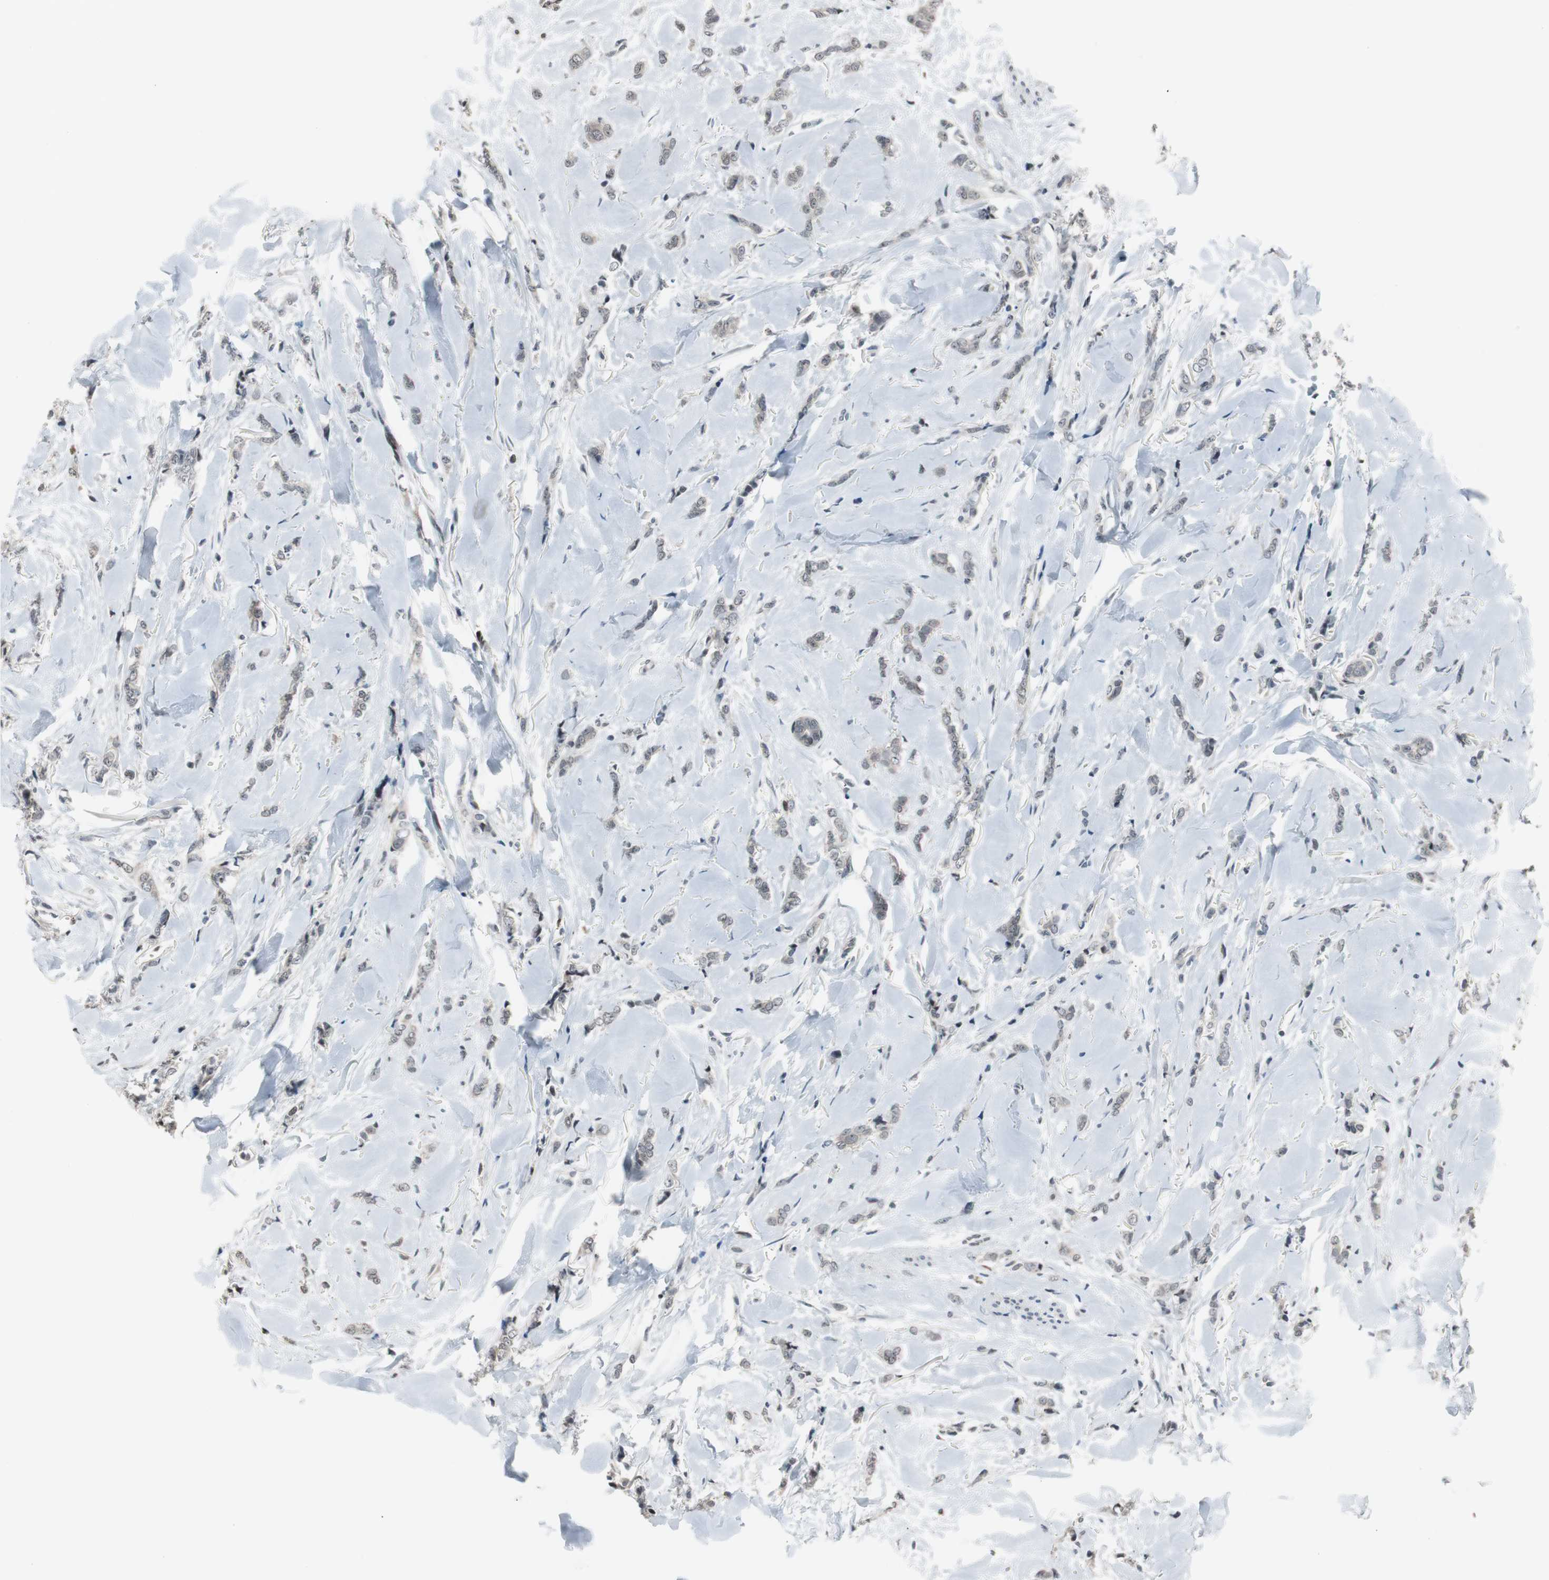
{"staining": {"intensity": "negative", "quantity": "none", "location": "none"}, "tissue": "breast cancer", "cell_type": "Tumor cells", "image_type": "cancer", "snomed": [{"axis": "morphology", "description": "Lobular carcinoma"}, {"axis": "topography", "description": "Skin"}, {"axis": "topography", "description": "Breast"}], "caption": "There is no significant positivity in tumor cells of breast cancer. The staining was performed using DAB to visualize the protein expression in brown, while the nuclei were stained in blue with hematoxylin (Magnification: 20x).", "gene": "BOLA1", "patient": {"sex": "female", "age": 46}}